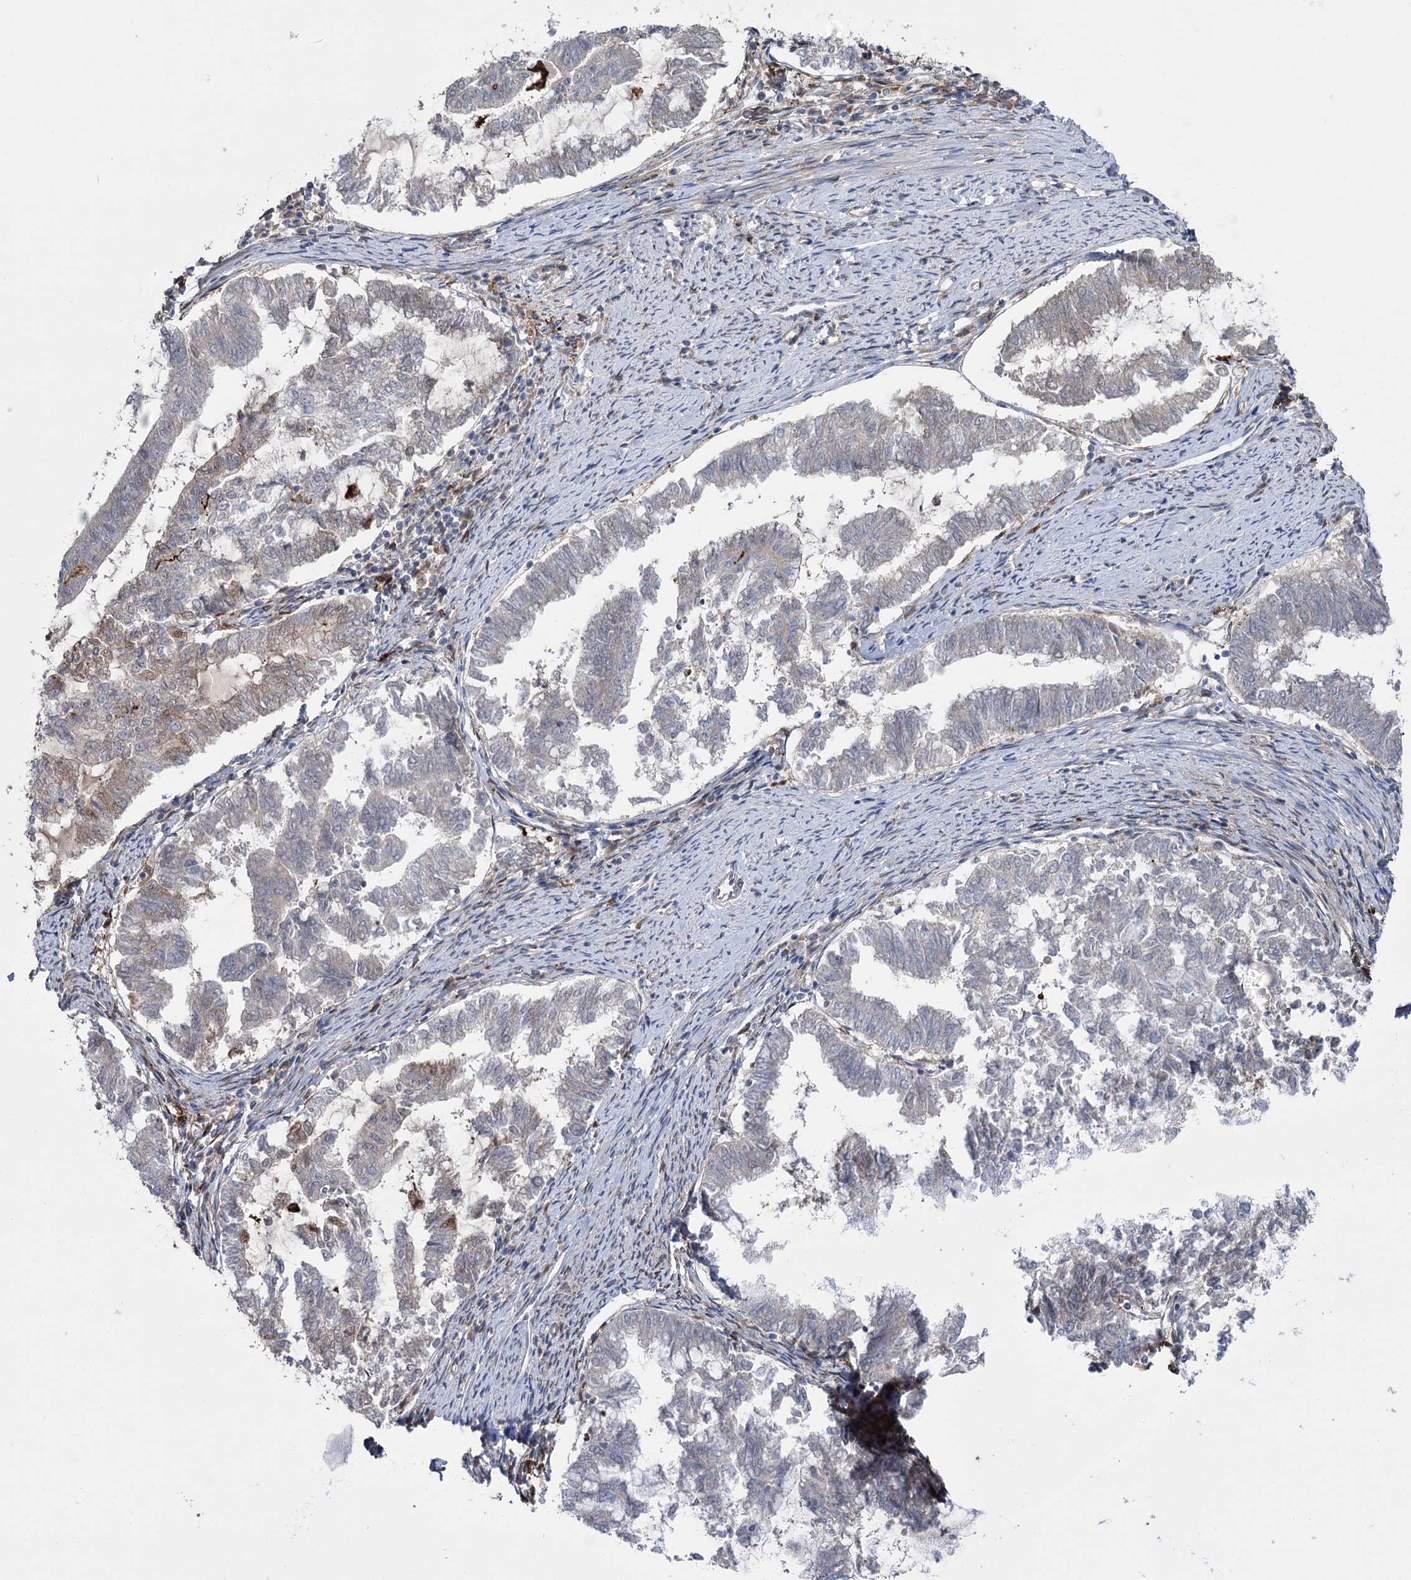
{"staining": {"intensity": "weak", "quantity": "<25%", "location": "cytoplasmic/membranous"}, "tissue": "endometrial cancer", "cell_type": "Tumor cells", "image_type": "cancer", "snomed": [{"axis": "morphology", "description": "Adenocarcinoma, NOS"}, {"axis": "topography", "description": "Endometrium"}], "caption": "IHC image of neoplastic tissue: endometrial cancer stained with DAB exhibits no significant protein staining in tumor cells.", "gene": "OTUD1", "patient": {"sex": "female", "age": 79}}